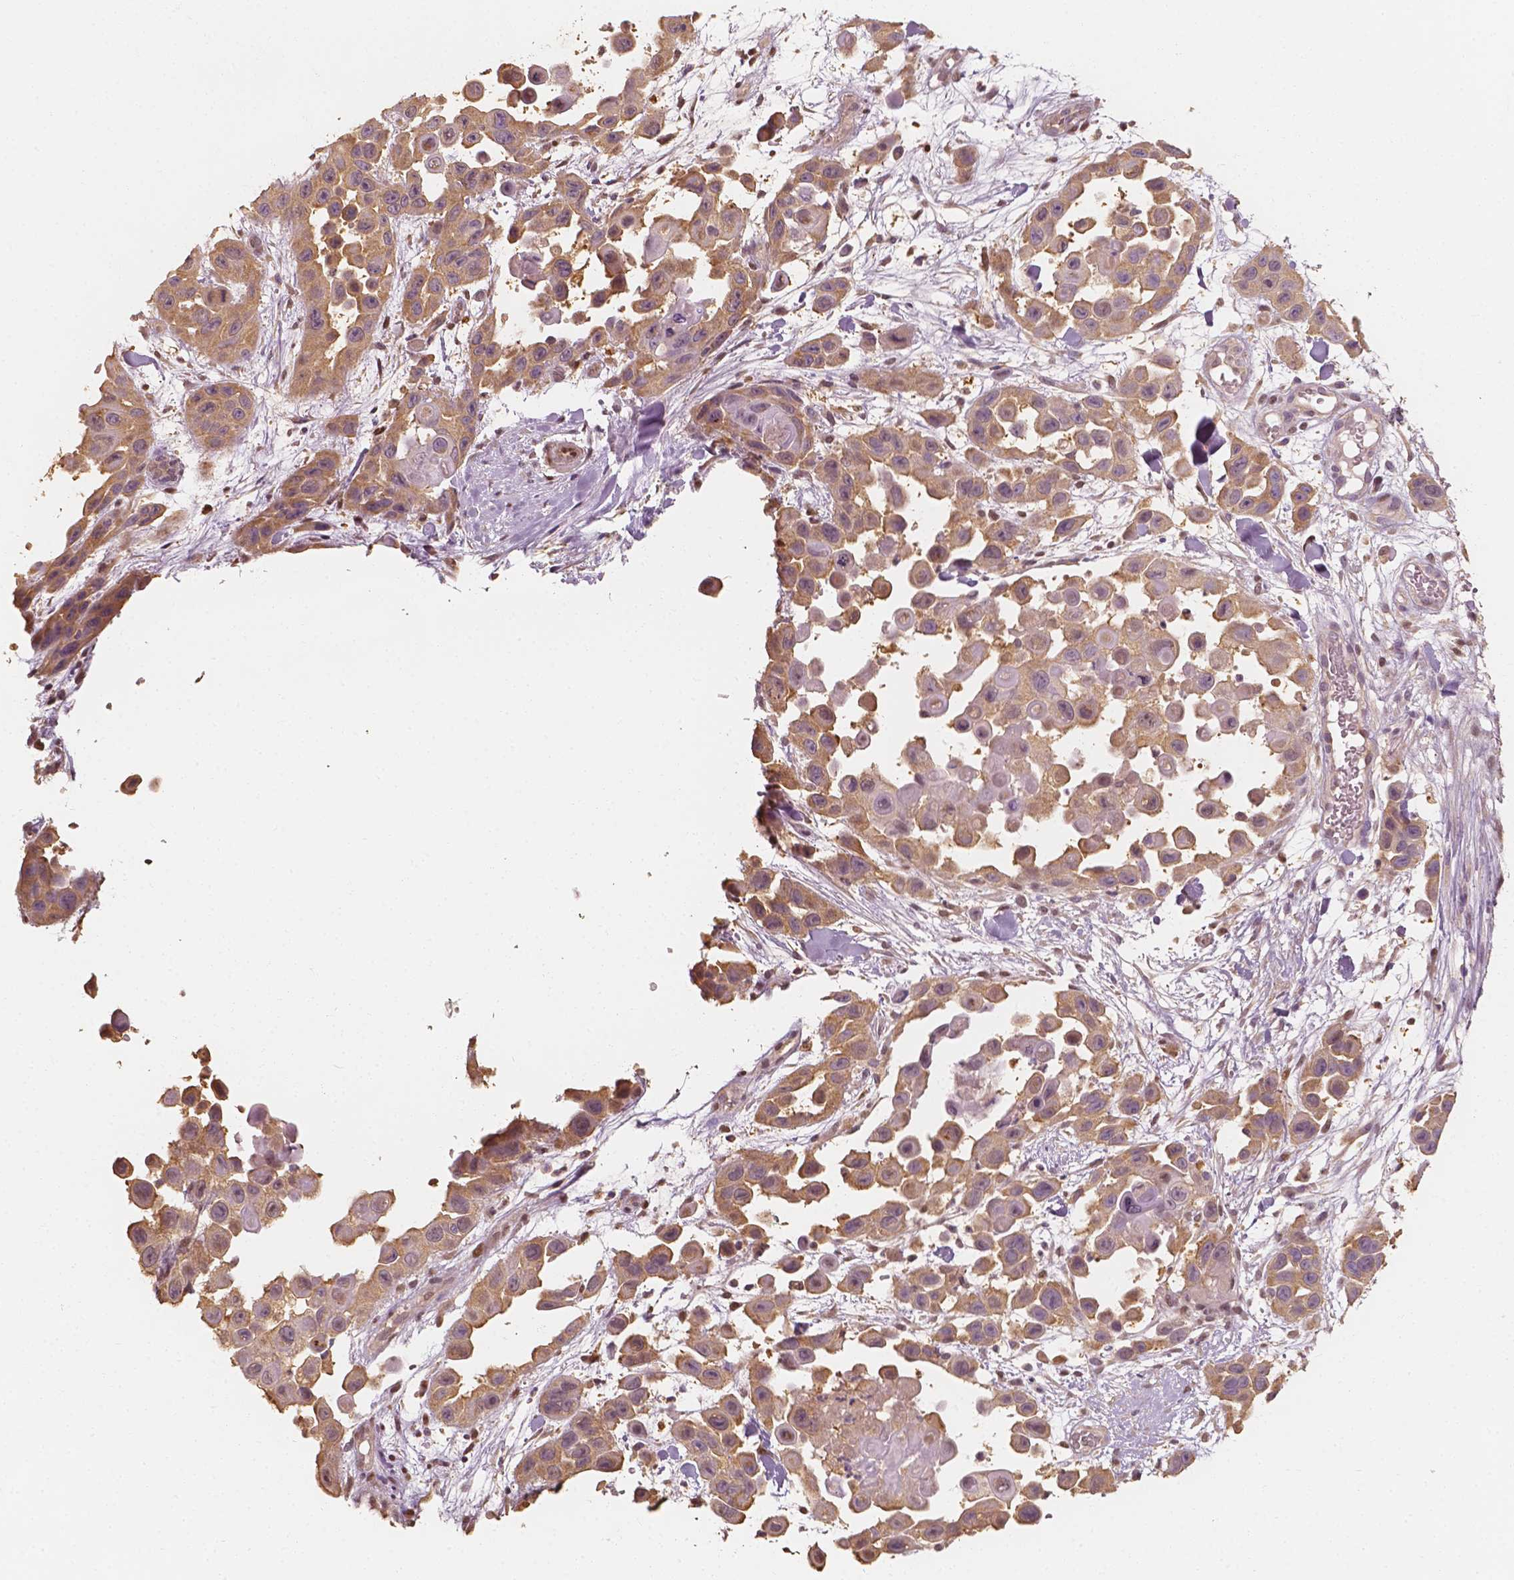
{"staining": {"intensity": "weak", "quantity": ">75%", "location": "cytoplasmic/membranous,nuclear"}, "tissue": "skin cancer", "cell_type": "Tumor cells", "image_type": "cancer", "snomed": [{"axis": "morphology", "description": "Squamous cell carcinoma, NOS"}, {"axis": "topography", "description": "Skin"}], "caption": "The histopathology image displays immunohistochemical staining of squamous cell carcinoma (skin). There is weak cytoplasmic/membranous and nuclear positivity is seen in approximately >75% of tumor cells. The staining is performed using DAB (3,3'-diaminobenzidine) brown chromogen to label protein expression. The nuclei are counter-stained blue using hematoxylin.", "gene": "TBC1D17", "patient": {"sex": "male", "age": 81}}